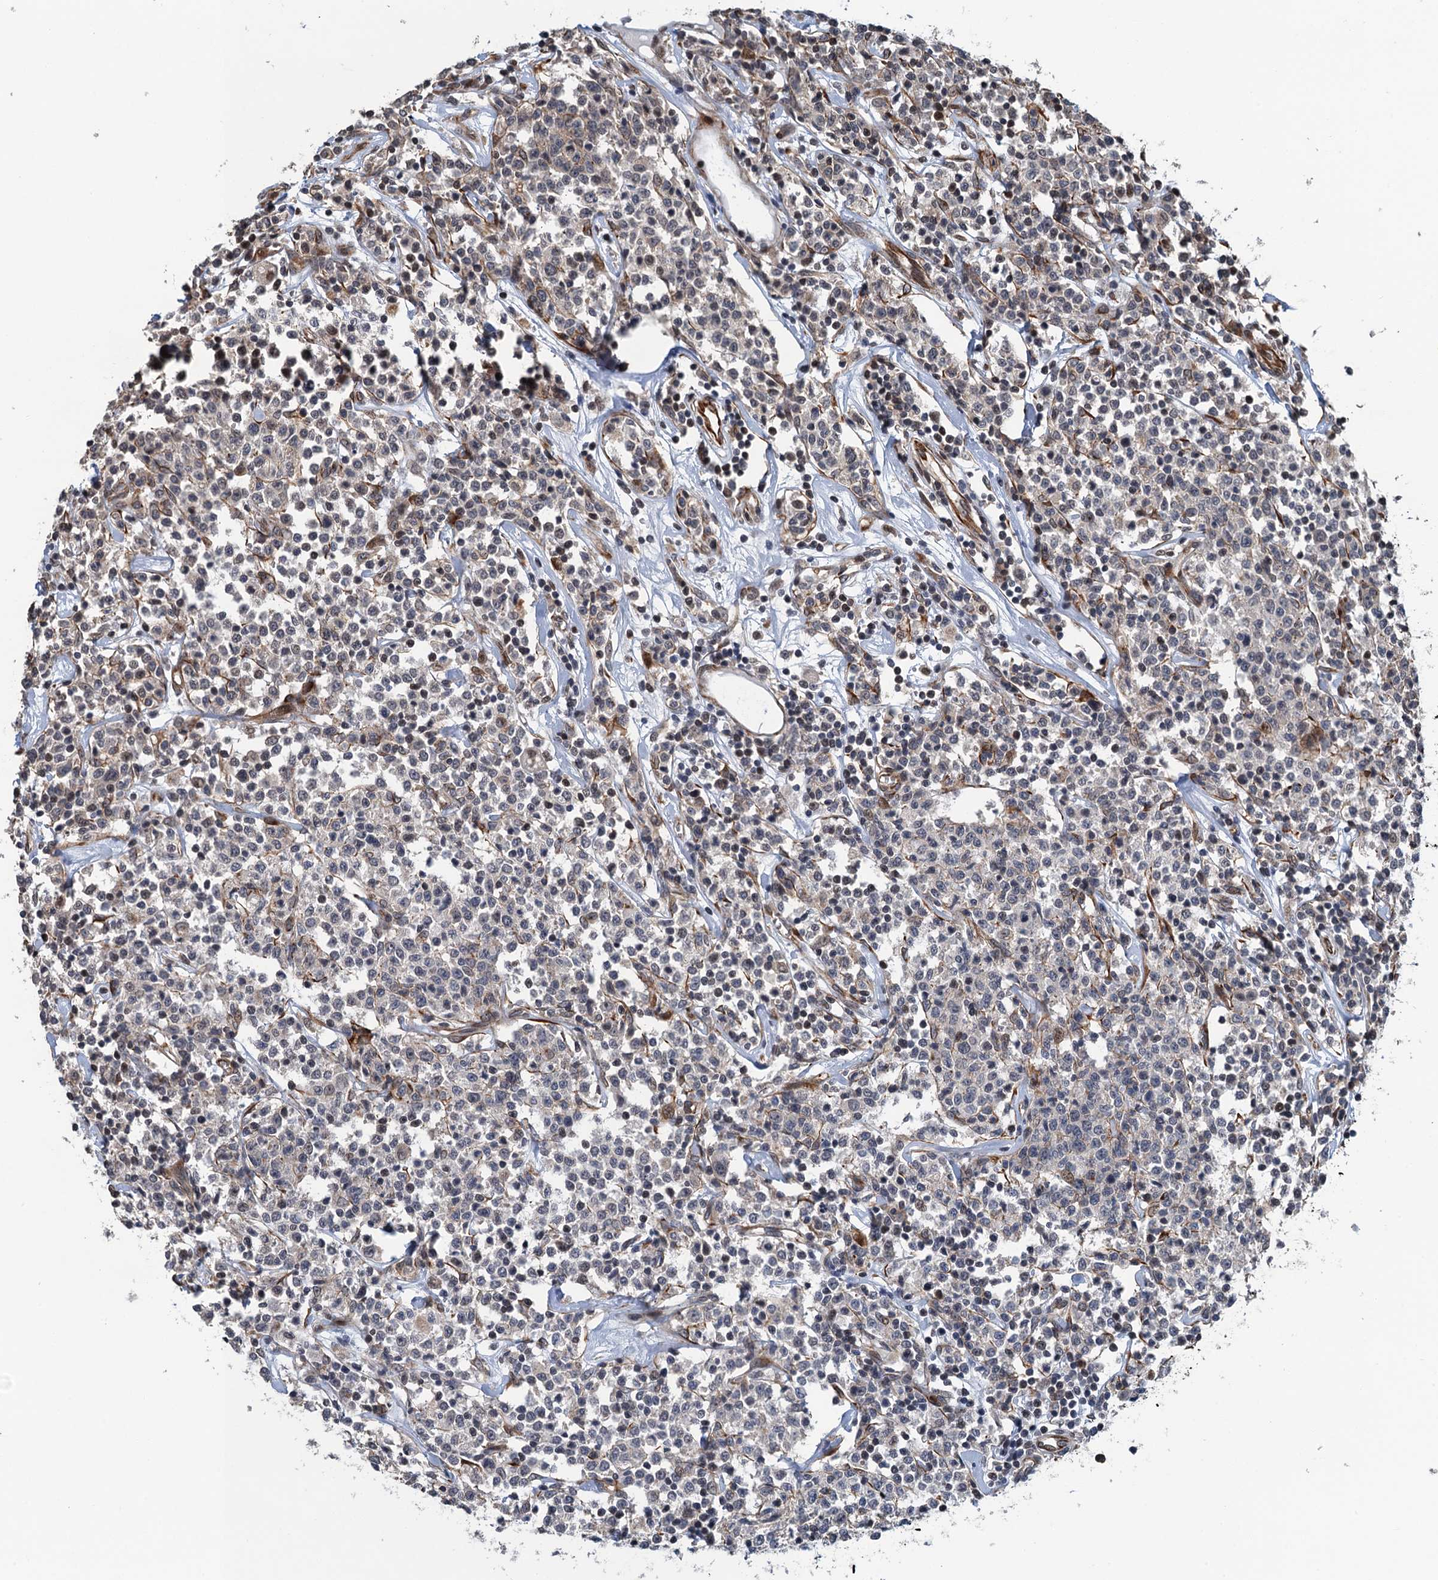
{"staining": {"intensity": "negative", "quantity": "none", "location": "none"}, "tissue": "lymphoma", "cell_type": "Tumor cells", "image_type": "cancer", "snomed": [{"axis": "morphology", "description": "Malignant lymphoma, non-Hodgkin's type, Low grade"}, {"axis": "topography", "description": "Small intestine"}], "caption": "Tumor cells are negative for protein expression in human lymphoma.", "gene": "WHAMM", "patient": {"sex": "female", "age": 59}}